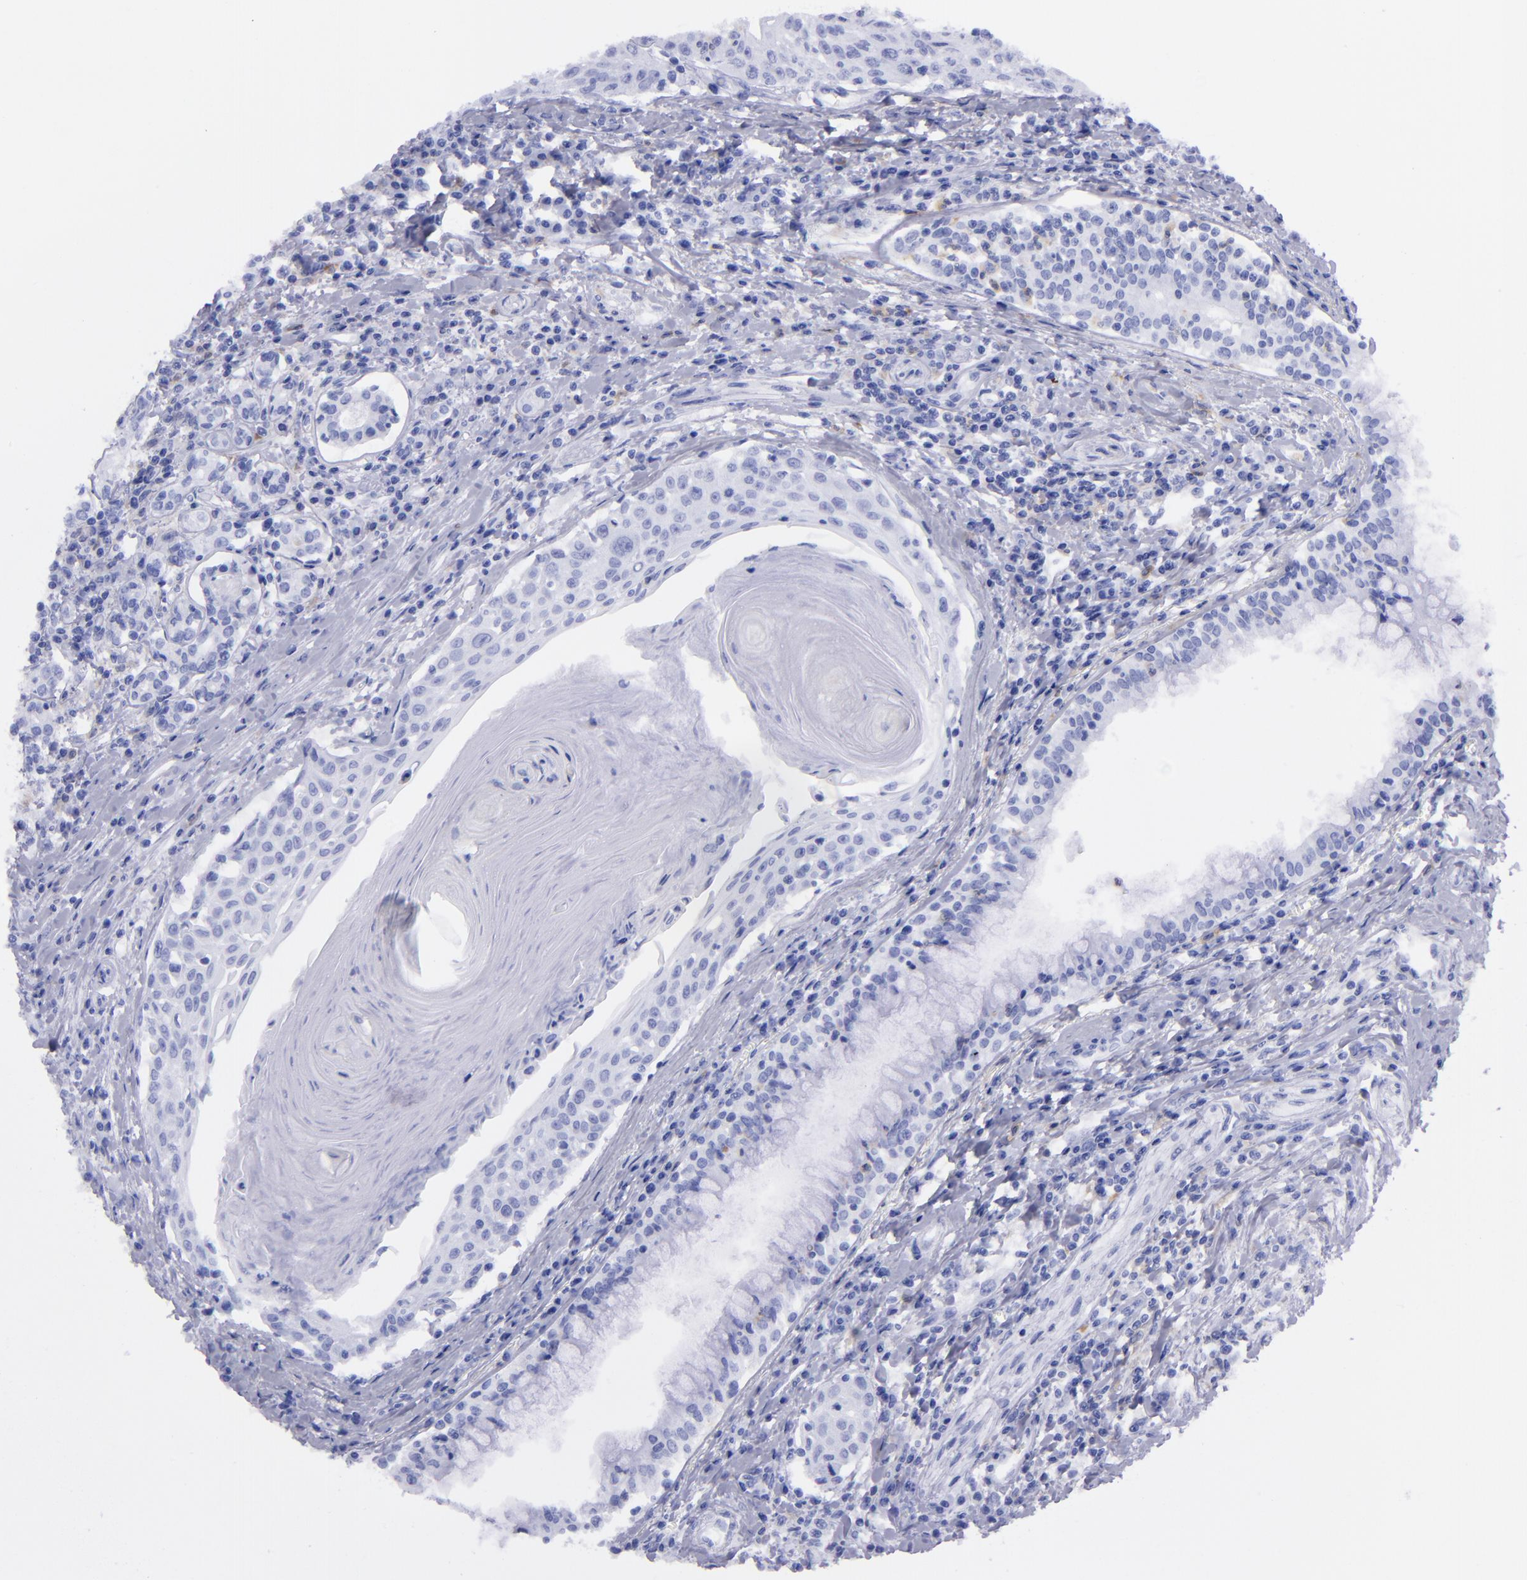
{"staining": {"intensity": "negative", "quantity": "none", "location": "none"}, "tissue": "head and neck cancer", "cell_type": "Tumor cells", "image_type": "cancer", "snomed": [{"axis": "morphology", "description": "Squamous cell carcinoma, NOS"}, {"axis": "morphology", "description": "Squamous cell carcinoma, metastatic, NOS"}, {"axis": "topography", "description": "Lymph node"}, {"axis": "topography", "description": "Salivary gland"}, {"axis": "topography", "description": "Head-Neck"}], "caption": "Human head and neck squamous cell carcinoma stained for a protein using immunohistochemistry displays no positivity in tumor cells.", "gene": "CR1", "patient": {"sex": "female", "age": 74}}